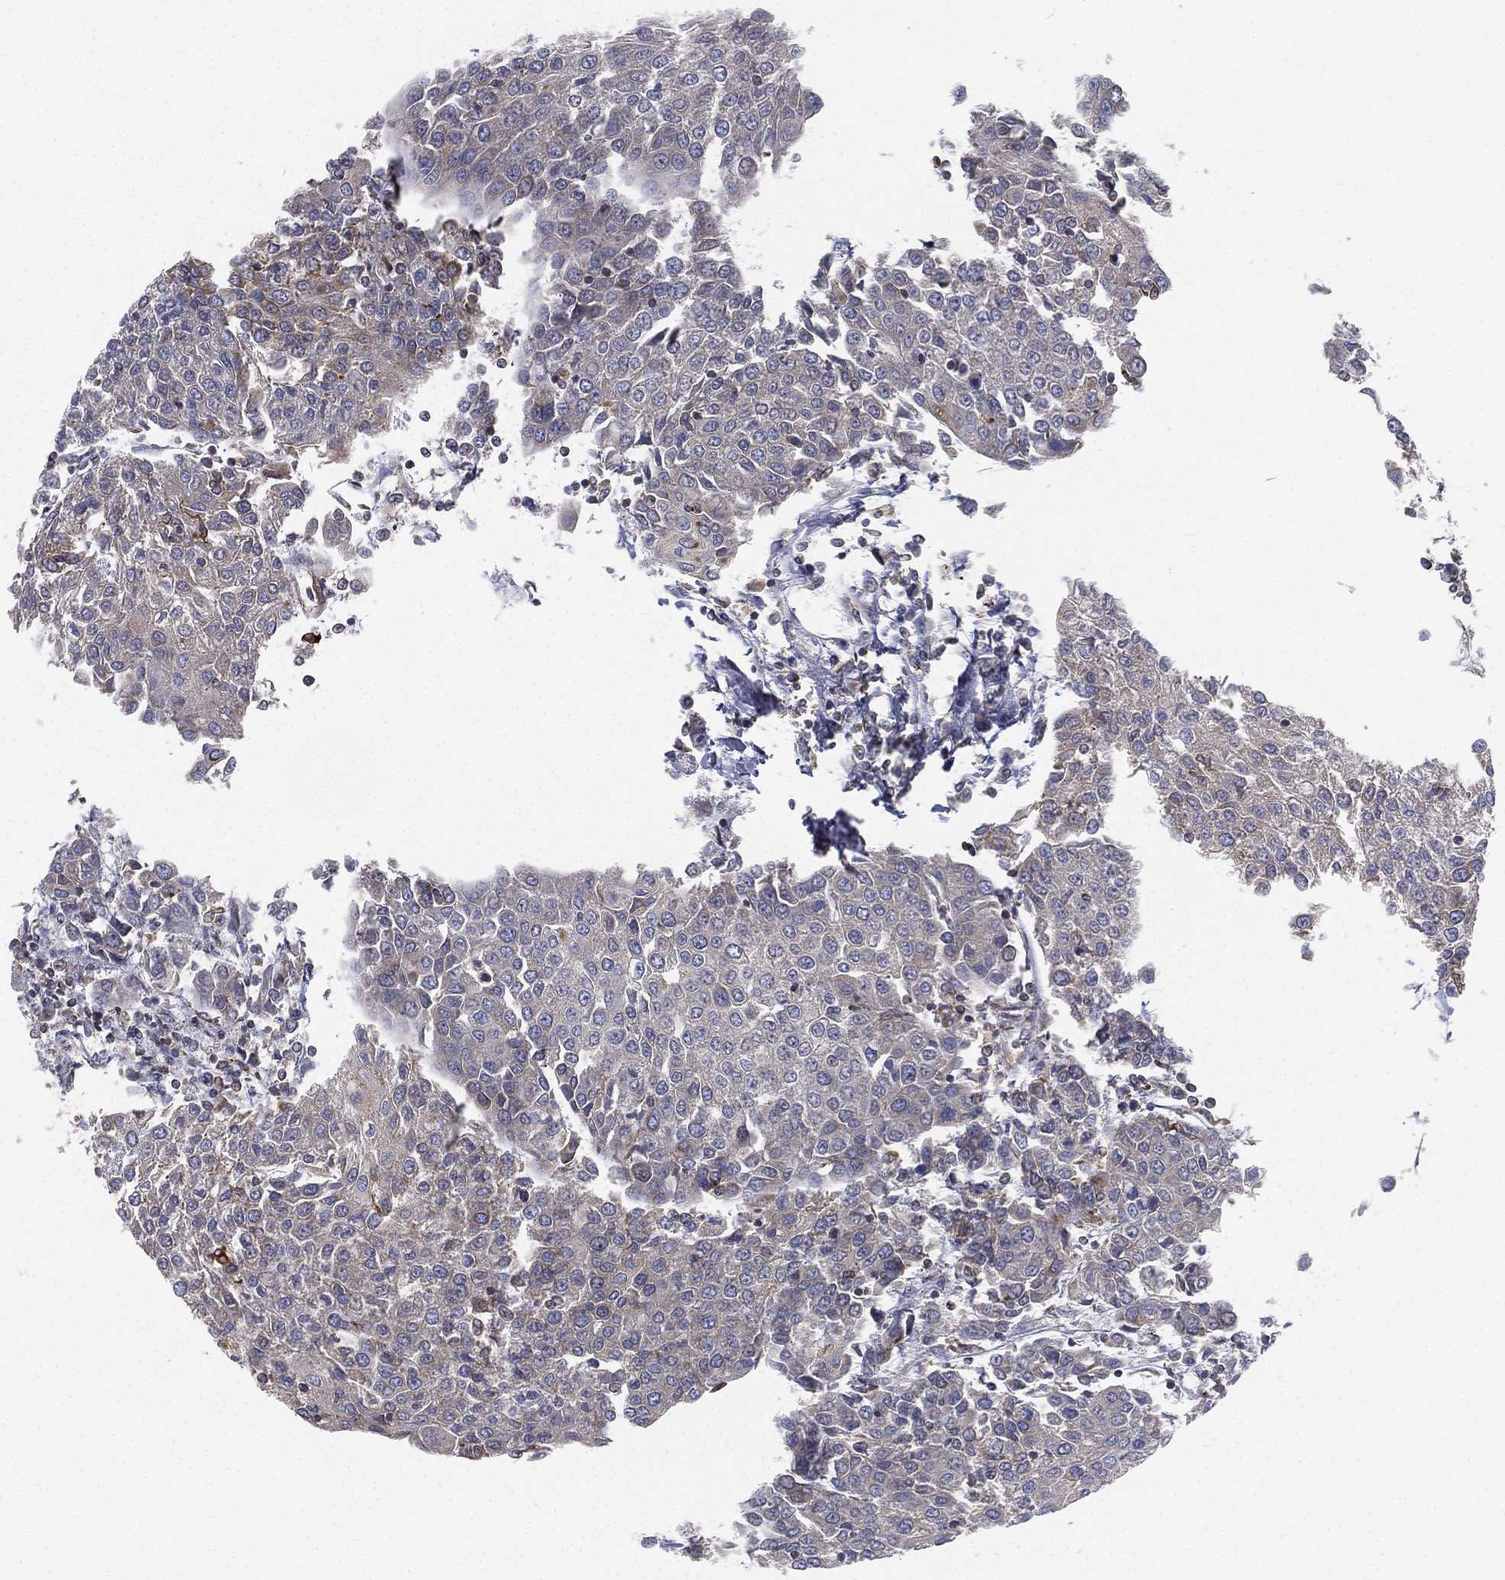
{"staining": {"intensity": "negative", "quantity": "none", "location": "none"}, "tissue": "urothelial cancer", "cell_type": "Tumor cells", "image_type": "cancer", "snomed": [{"axis": "morphology", "description": "Urothelial carcinoma, High grade"}, {"axis": "topography", "description": "Urinary bladder"}], "caption": "The image shows no staining of tumor cells in urothelial carcinoma (high-grade). (DAB (3,3'-diaminobenzidine) immunohistochemistry with hematoxylin counter stain).", "gene": "CYB5B", "patient": {"sex": "female", "age": 85}}